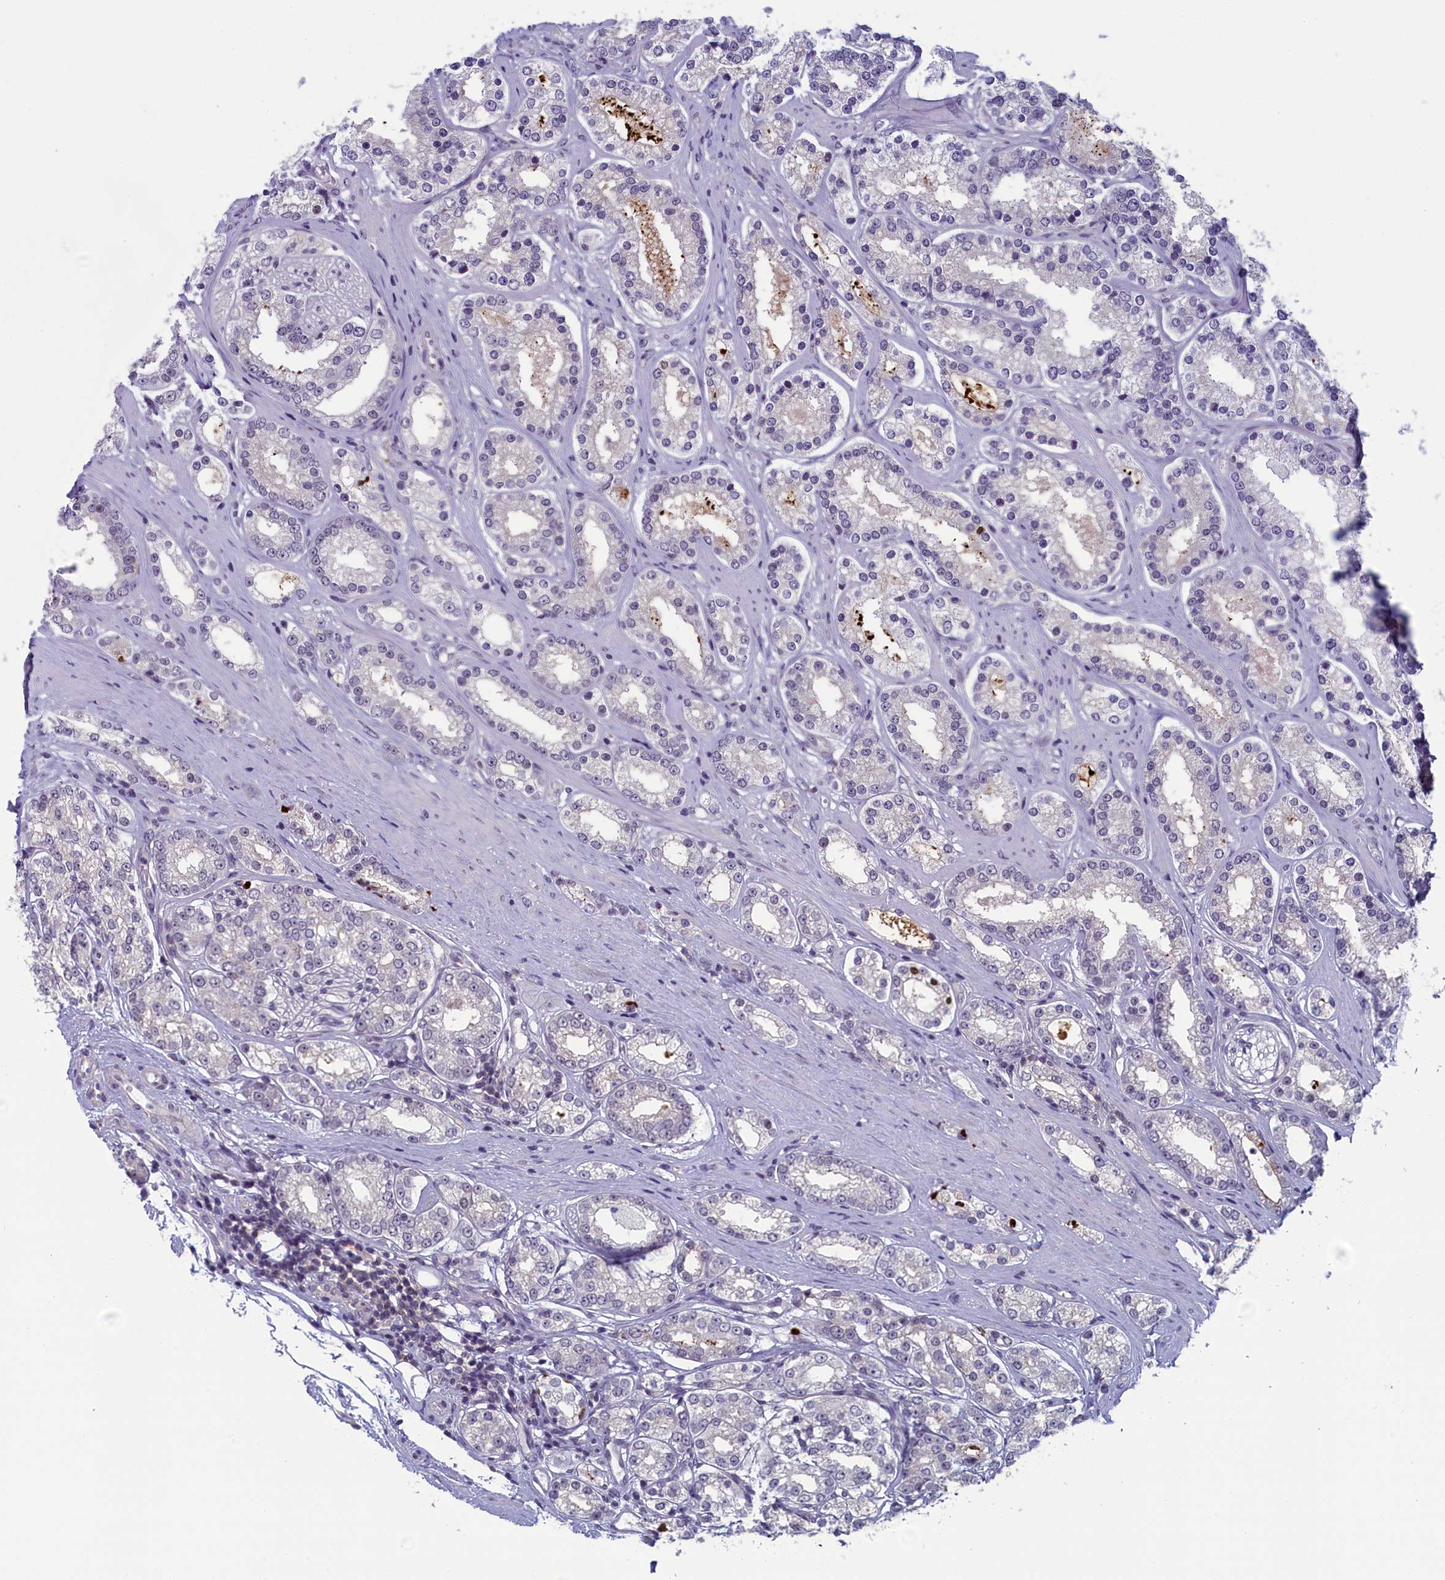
{"staining": {"intensity": "negative", "quantity": "none", "location": "none"}, "tissue": "prostate cancer", "cell_type": "Tumor cells", "image_type": "cancer", "snomed": [{"axis": "morphology", "description": "Normal tissue, NOS"}, {"axis": "morphology", "description": "Adenocarcinoma, High grade"}, {"axis": "topography", "description": "Prostate"}], "caption": "This photomicrograph is of high-grade adenocarcinoma (prostate) stained with immunohistochemistry (IHC) to label a protein in brown with the nuclei are counter-stained blue. There is no staining in tumor cells.", "gene": "CNEP1R1", "patient": {"sex": "male", "age": 83}}